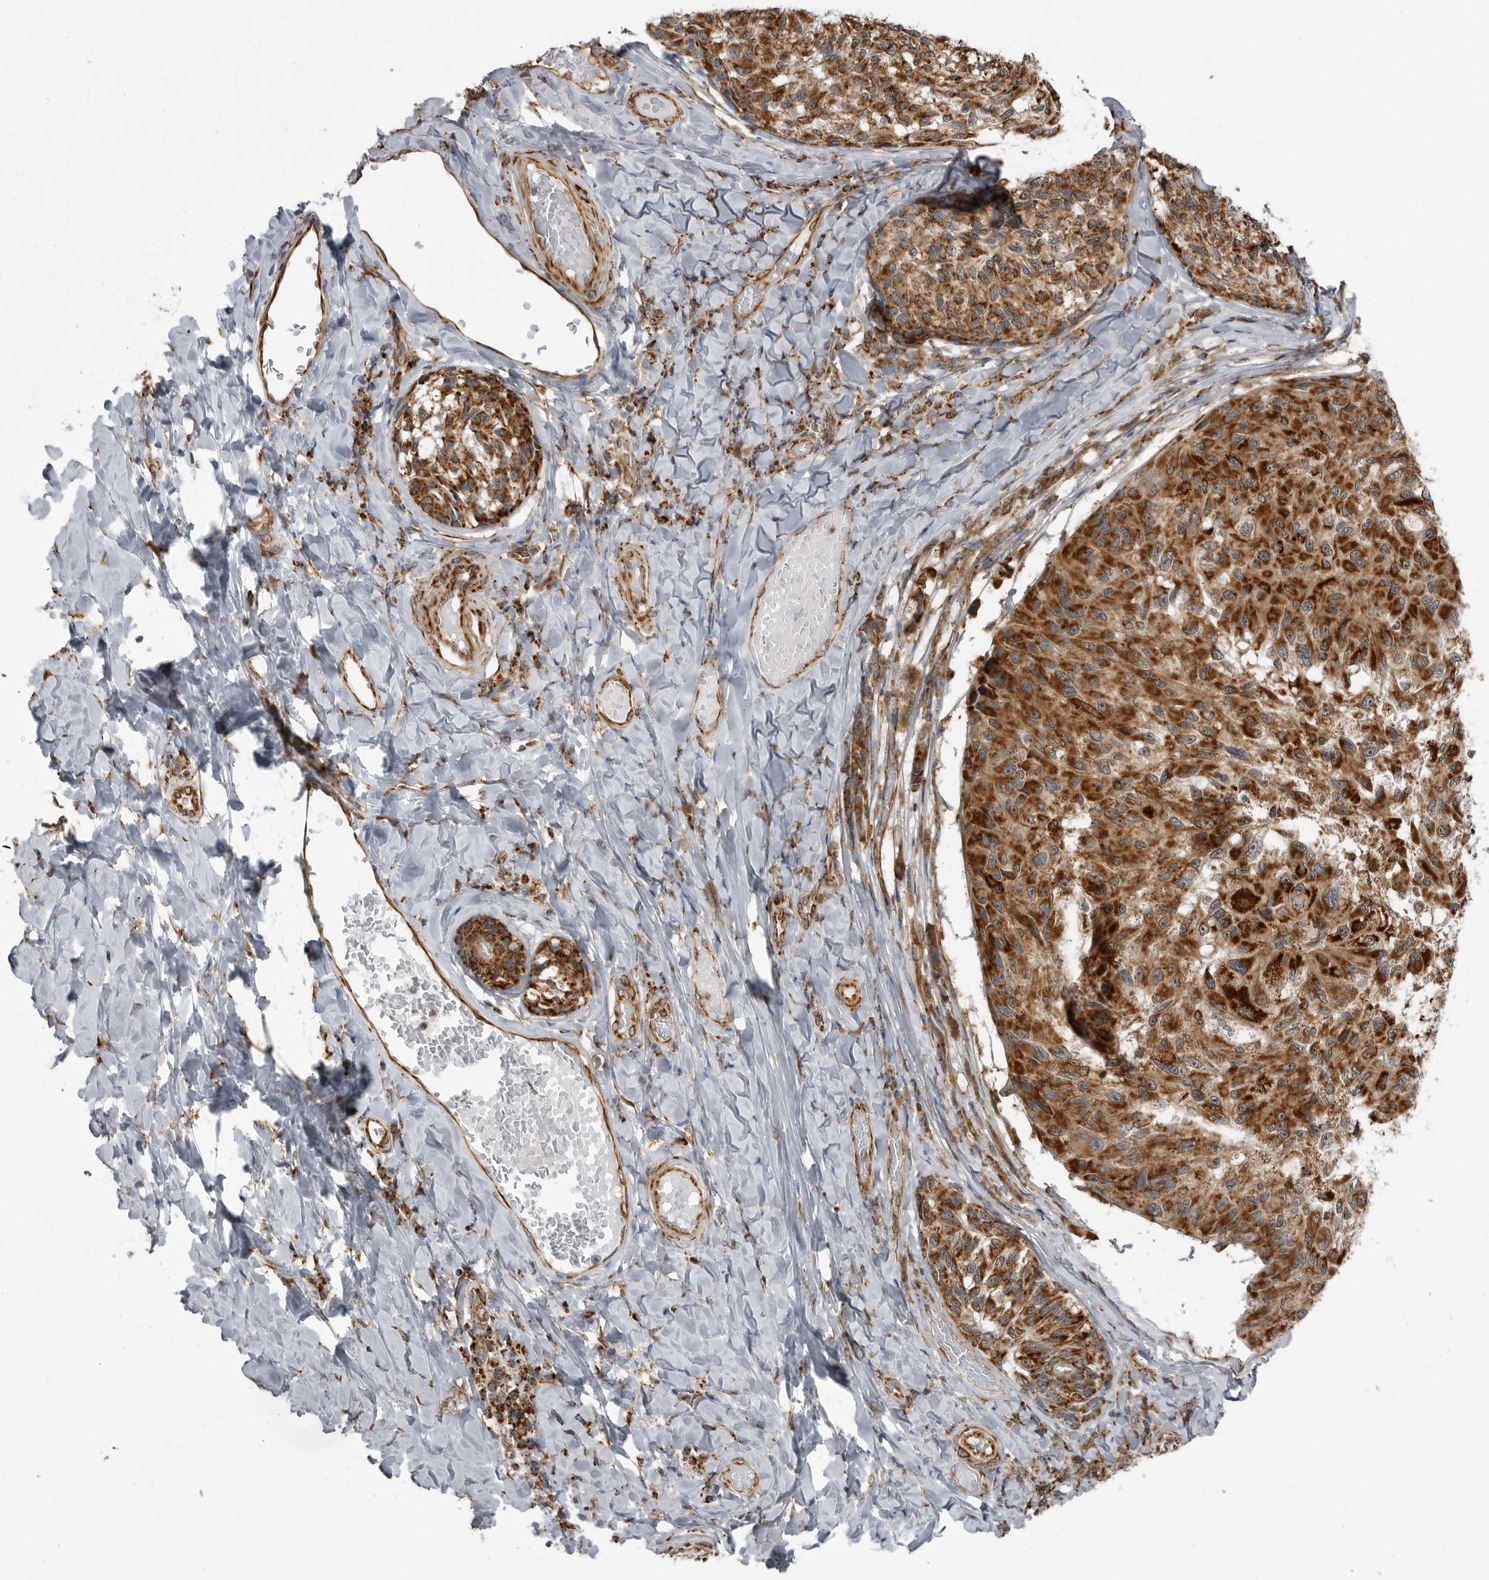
{"staining": {"intensity": "strong", "quantity": ">75%", "location": "cytoplasmic/membranous"}, "tissue": "melanoma", "cell_type": "Tumor cells", "image_type": "cancer", "snomed": [{"axis": "morphology", "description": "Malignant melanoma, NOS"}, {"axis": "topography", "description": "Skin"}], "caption": "High-magnification brightfield microscopy of melanoma stained with DAB (3,3'-diaminobenzidine) (brown) and counterstained with hematoxylin (blue). tumor cells exhibit strong cytoplasmic/membranous staining is appreciated in approximately>75% of cells.", "gene": "FH", "patient": {"sex": "female", "age": 73}}